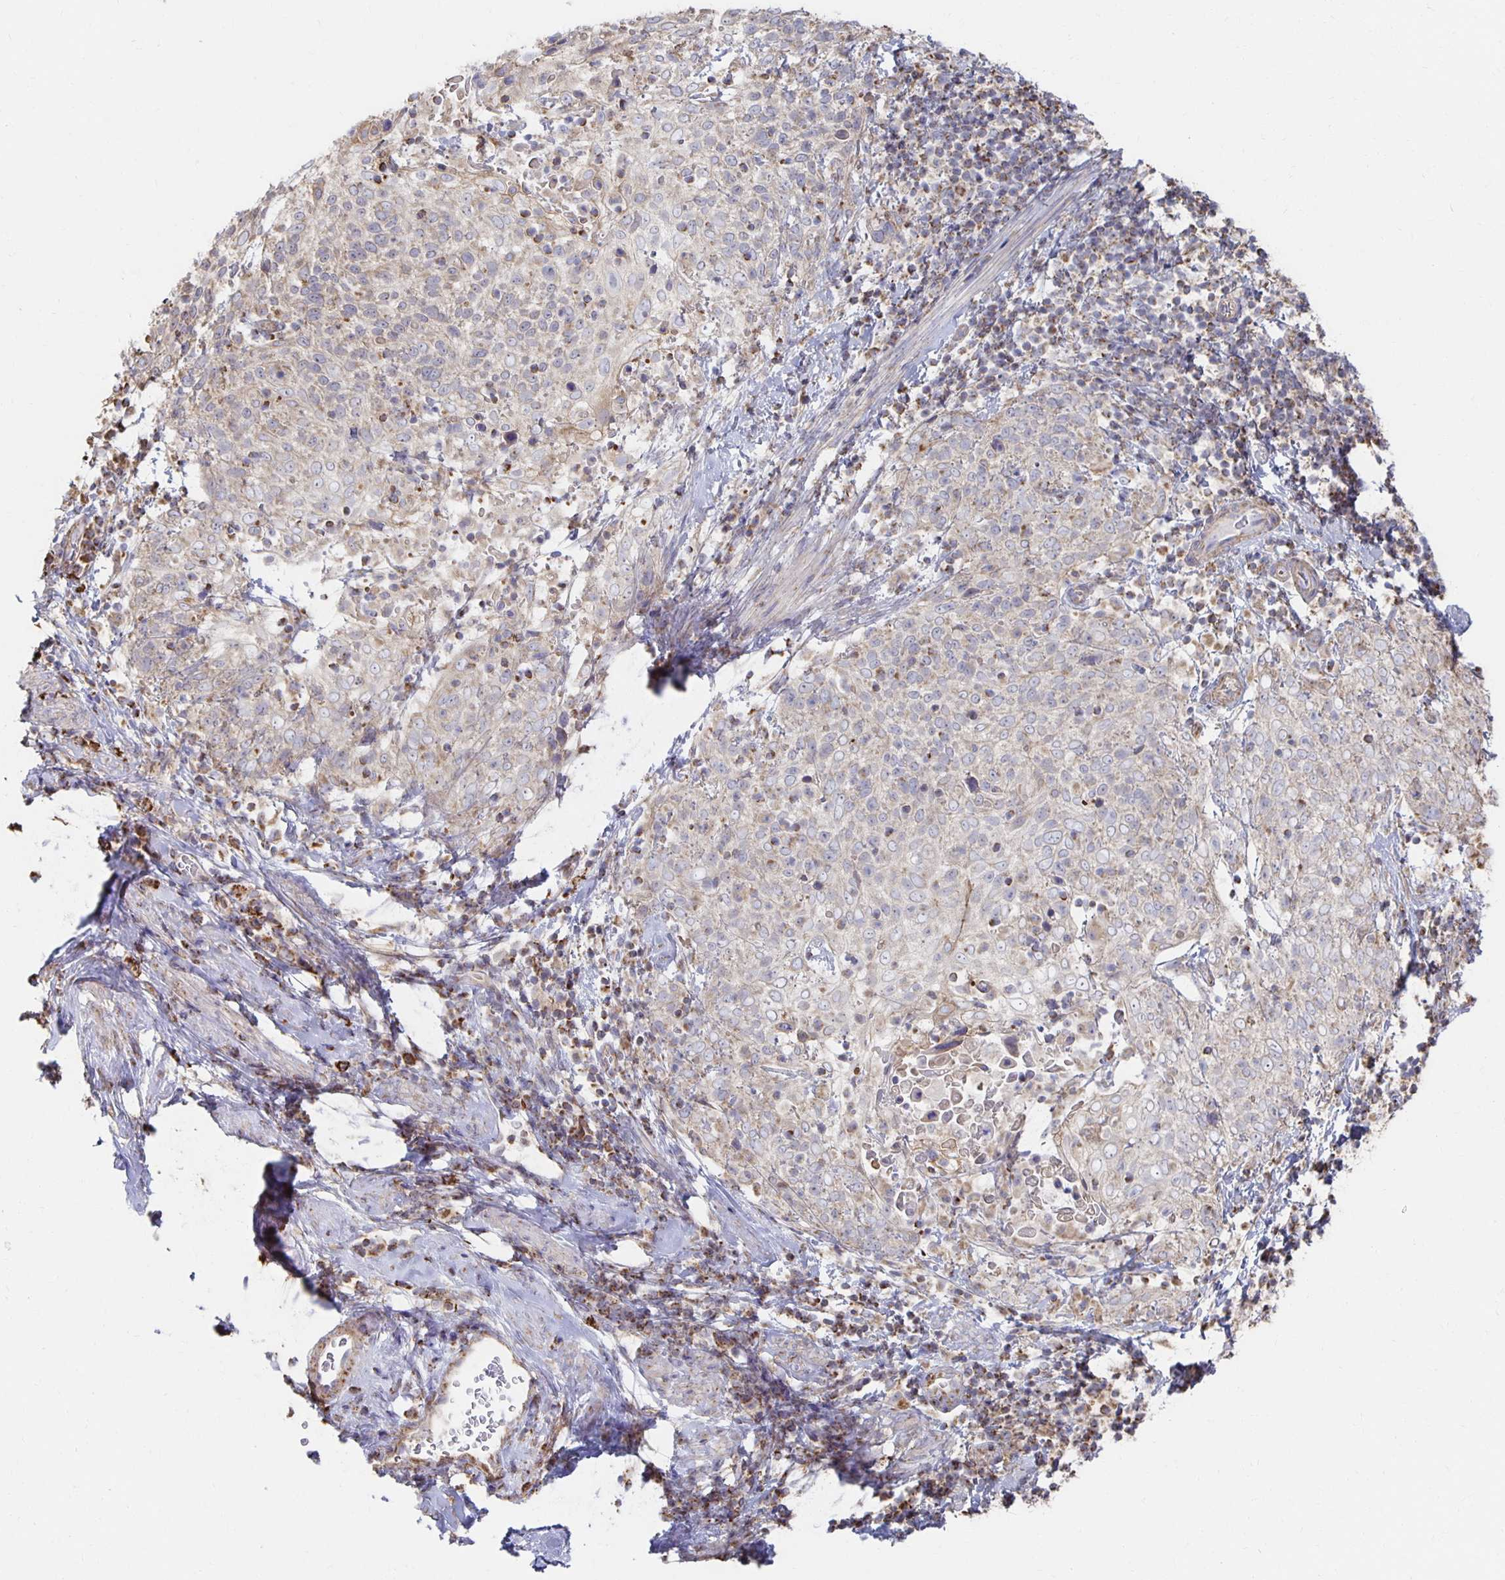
{"staining": {"intensity": "weak", "quantity": "<25%", "location": "cytoplasmic/membranous"}, "tissue": "cervical cancer", "cell_type": "Tumor cells", "image_type": "cancer", "snomed": [{"axis": "morphology", "description": "Squamous cell carcinoma, NOS"}, {"axis": "topography", "description": "Cervix"}], "caption": "Immunohistochemical staining of squamous cell carcinoma (cervical) displays no significant positivity in tumor cells. (IHC, brightfield microscopy, high magnification).", "gene": "NKX2-8", "patient": {"sex": "female", "age": 61}}